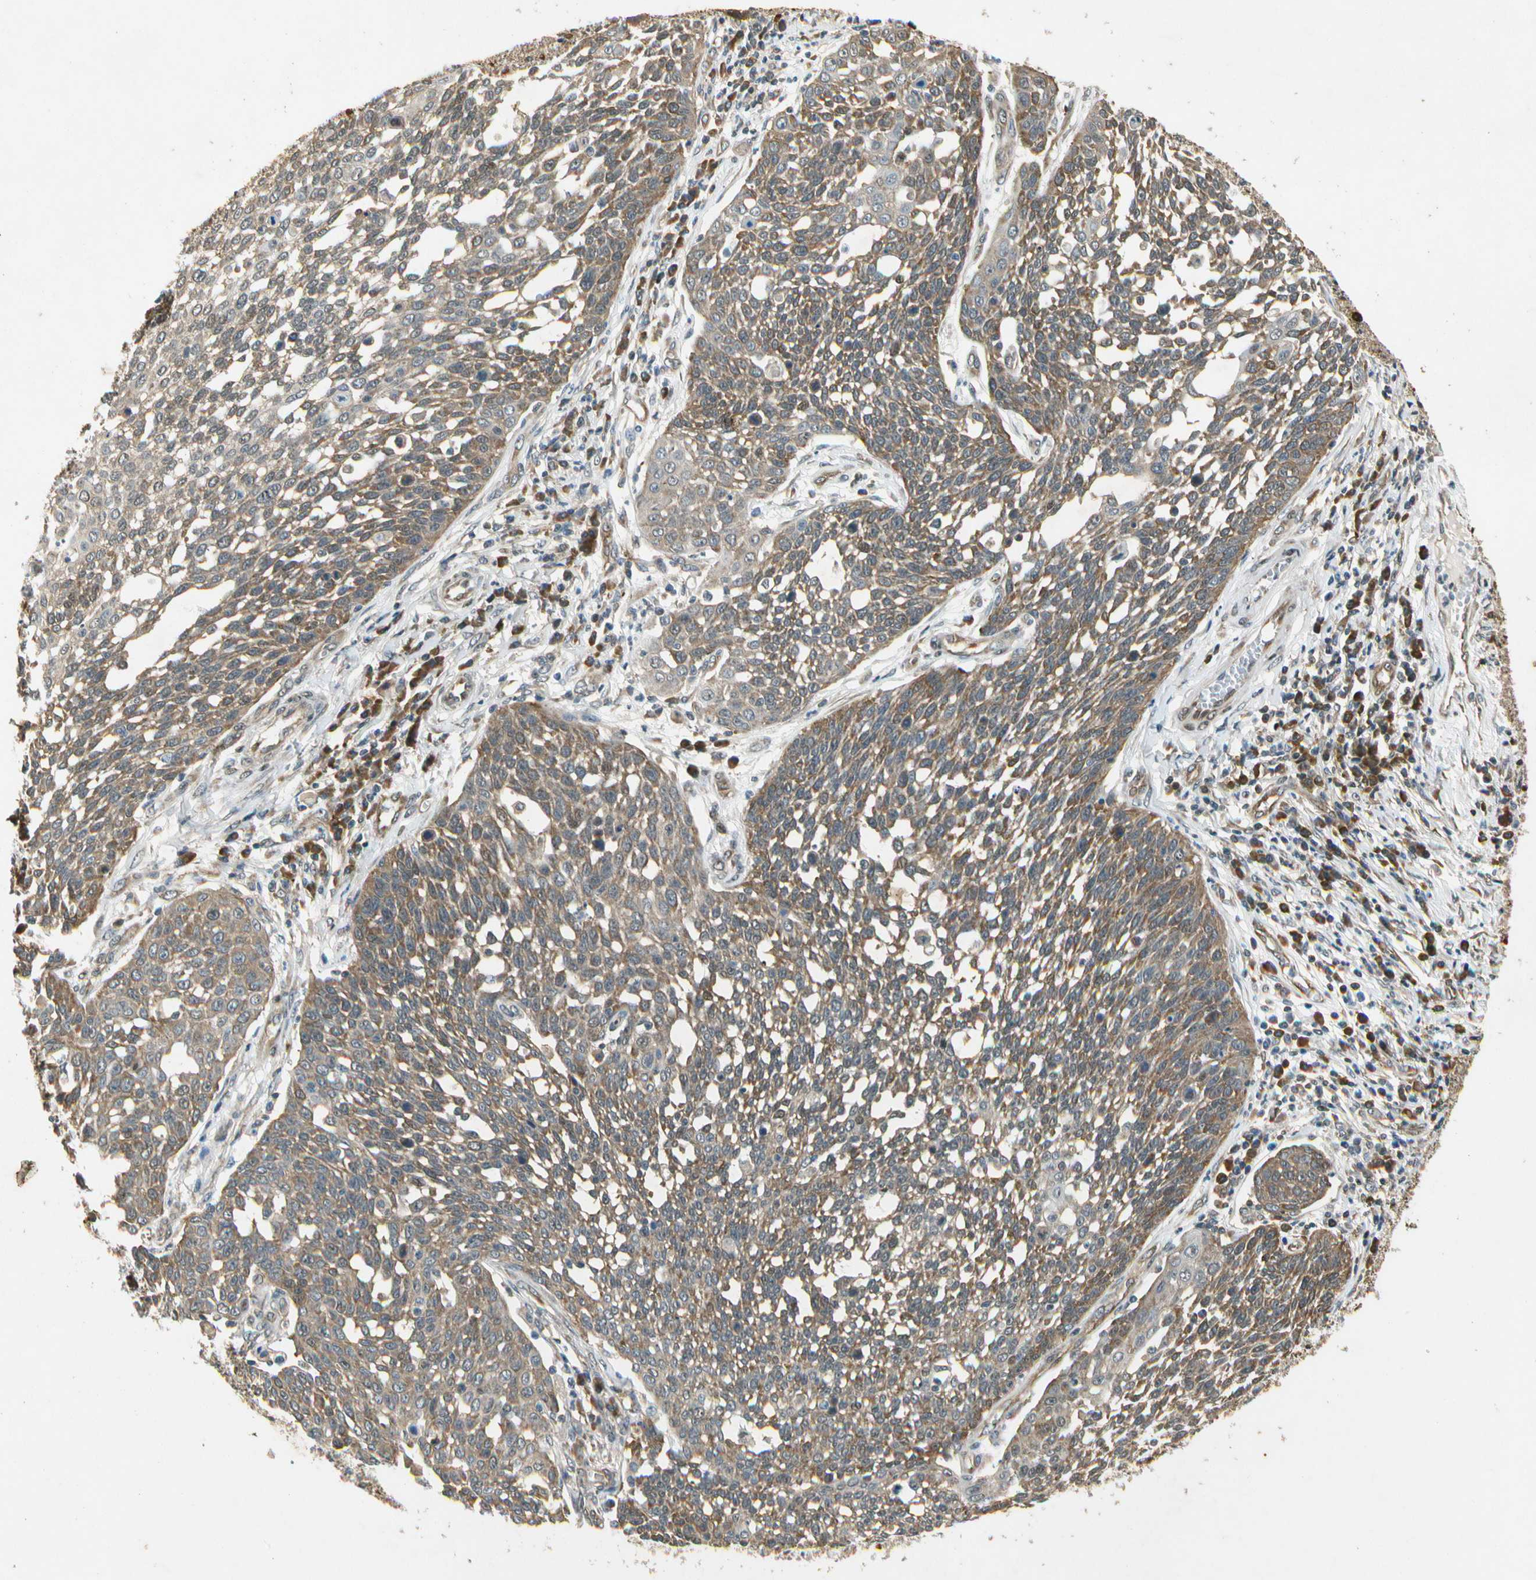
{"staining": {"intensity": "moderate", "quantity": ">75%", "location": "cytoplasmic/membranous,nuclear"}, "tissue": "cervical cancer", "cell_type": "Tumor cells", "image_type": "cancer", "snomed": [{"axis": "morphology", "description": "Squamous cell carcinoma, NOS"}, {"axis": "topography", "description": "Cervix"}], "caption": "High-power microscopy captured an immunohistochemistry (IHC) micrograph of cervical cancer, revealing moderate cytoplasmic/membranous and nuclear staining in about >75% of tumor cells.", "gene": "EIF1AX", "patient": {"sex": "female", "age": 34}}